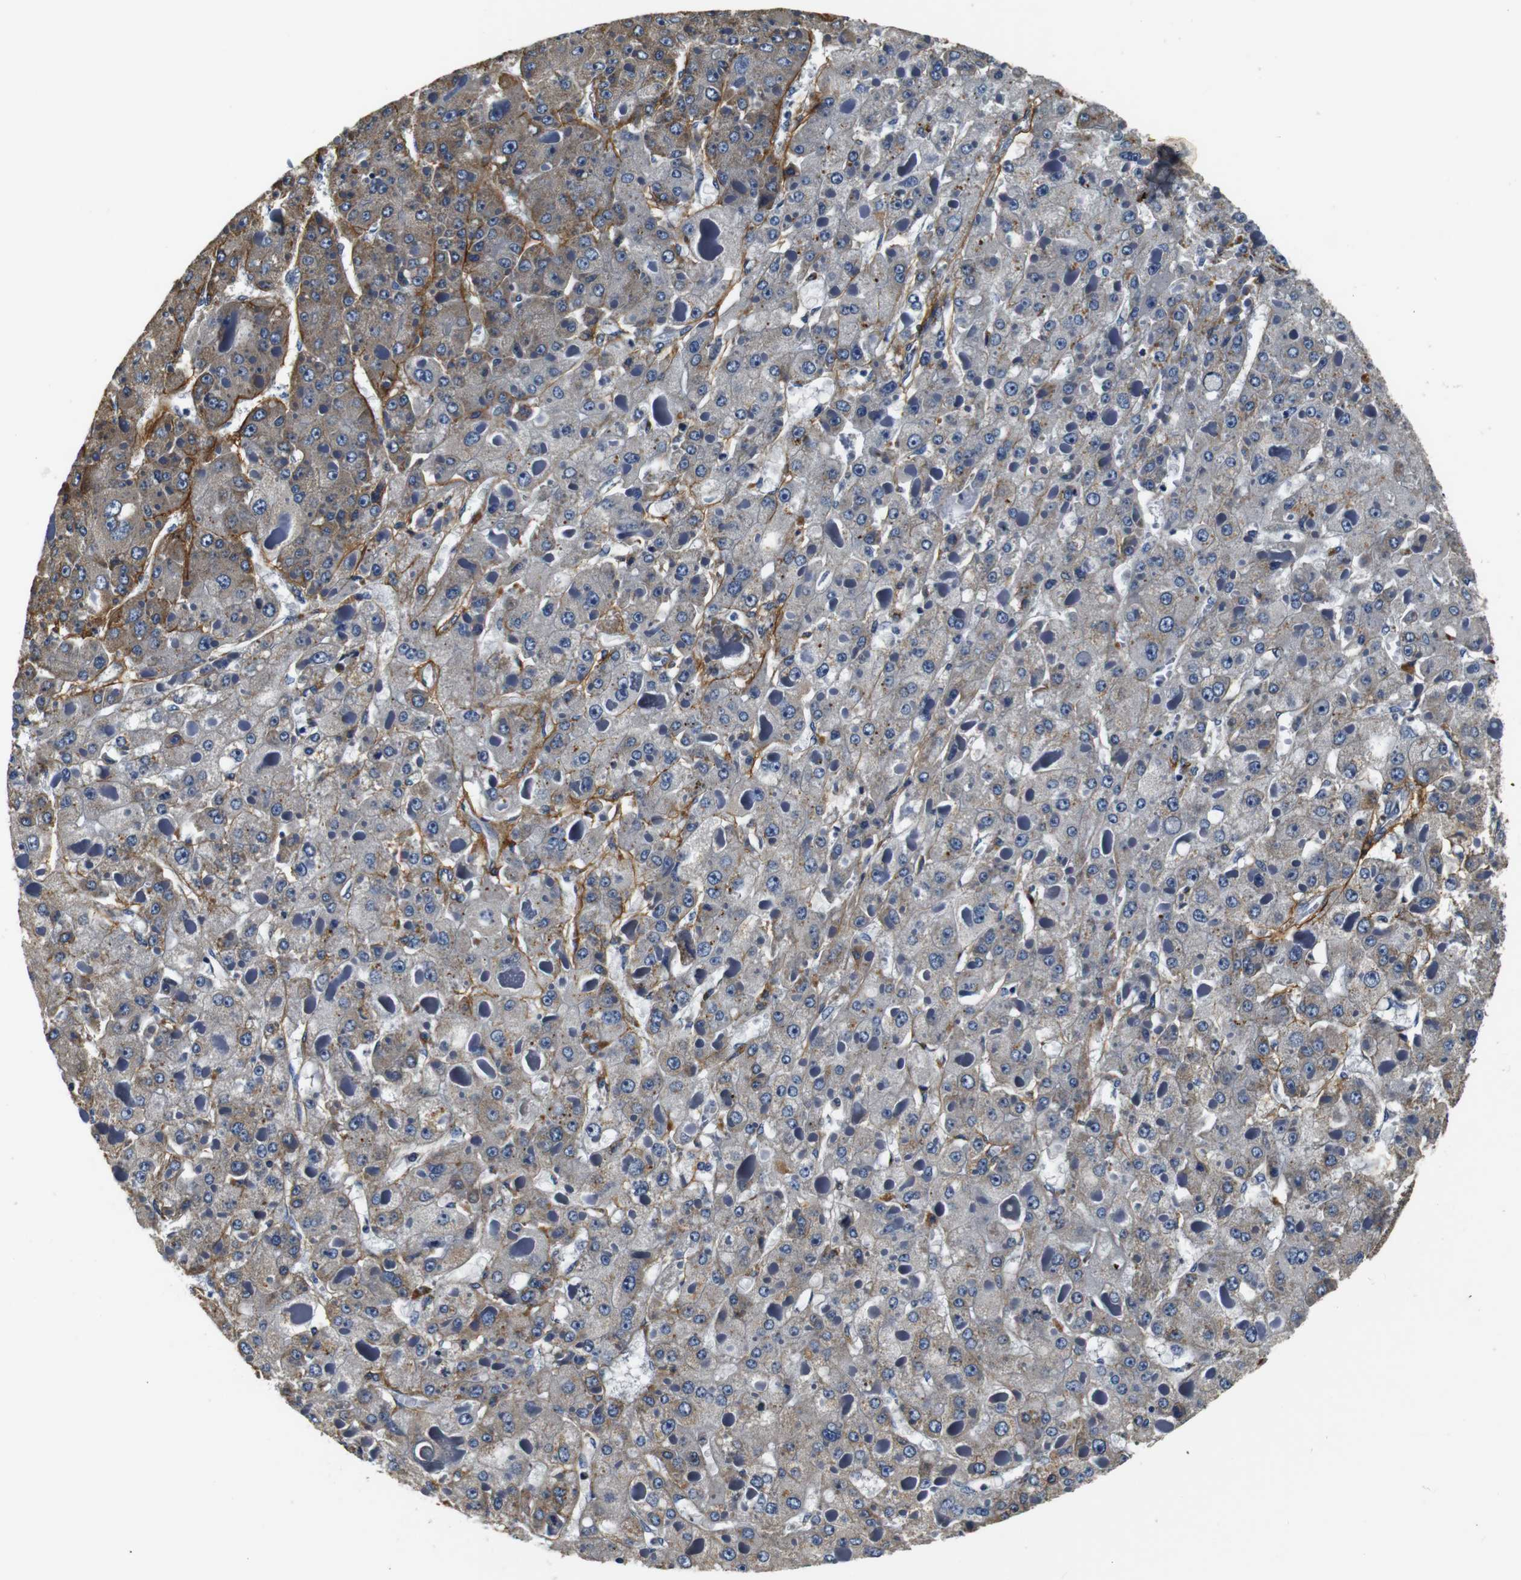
{"staining": {"intensity": "weak", "quantity": "<25%", "location": "cytoplasmic/membranous"}, "tissue": "liver cancer", "cell_type": "Tumor cells", "image_type": "cancer", "snomed": [{"axis": "morphology", "description": "Carcinoma, Hepatocellular, NOS"}, {"axis": "topography", "description": "Liver"}], "caption": "Immunohistochemical staining of liver hepatocellular carcinoma reveals no significant positivity in tumor cells.", "gene": "COL1A1", "patient": {"sex": "female", "age": 73}}